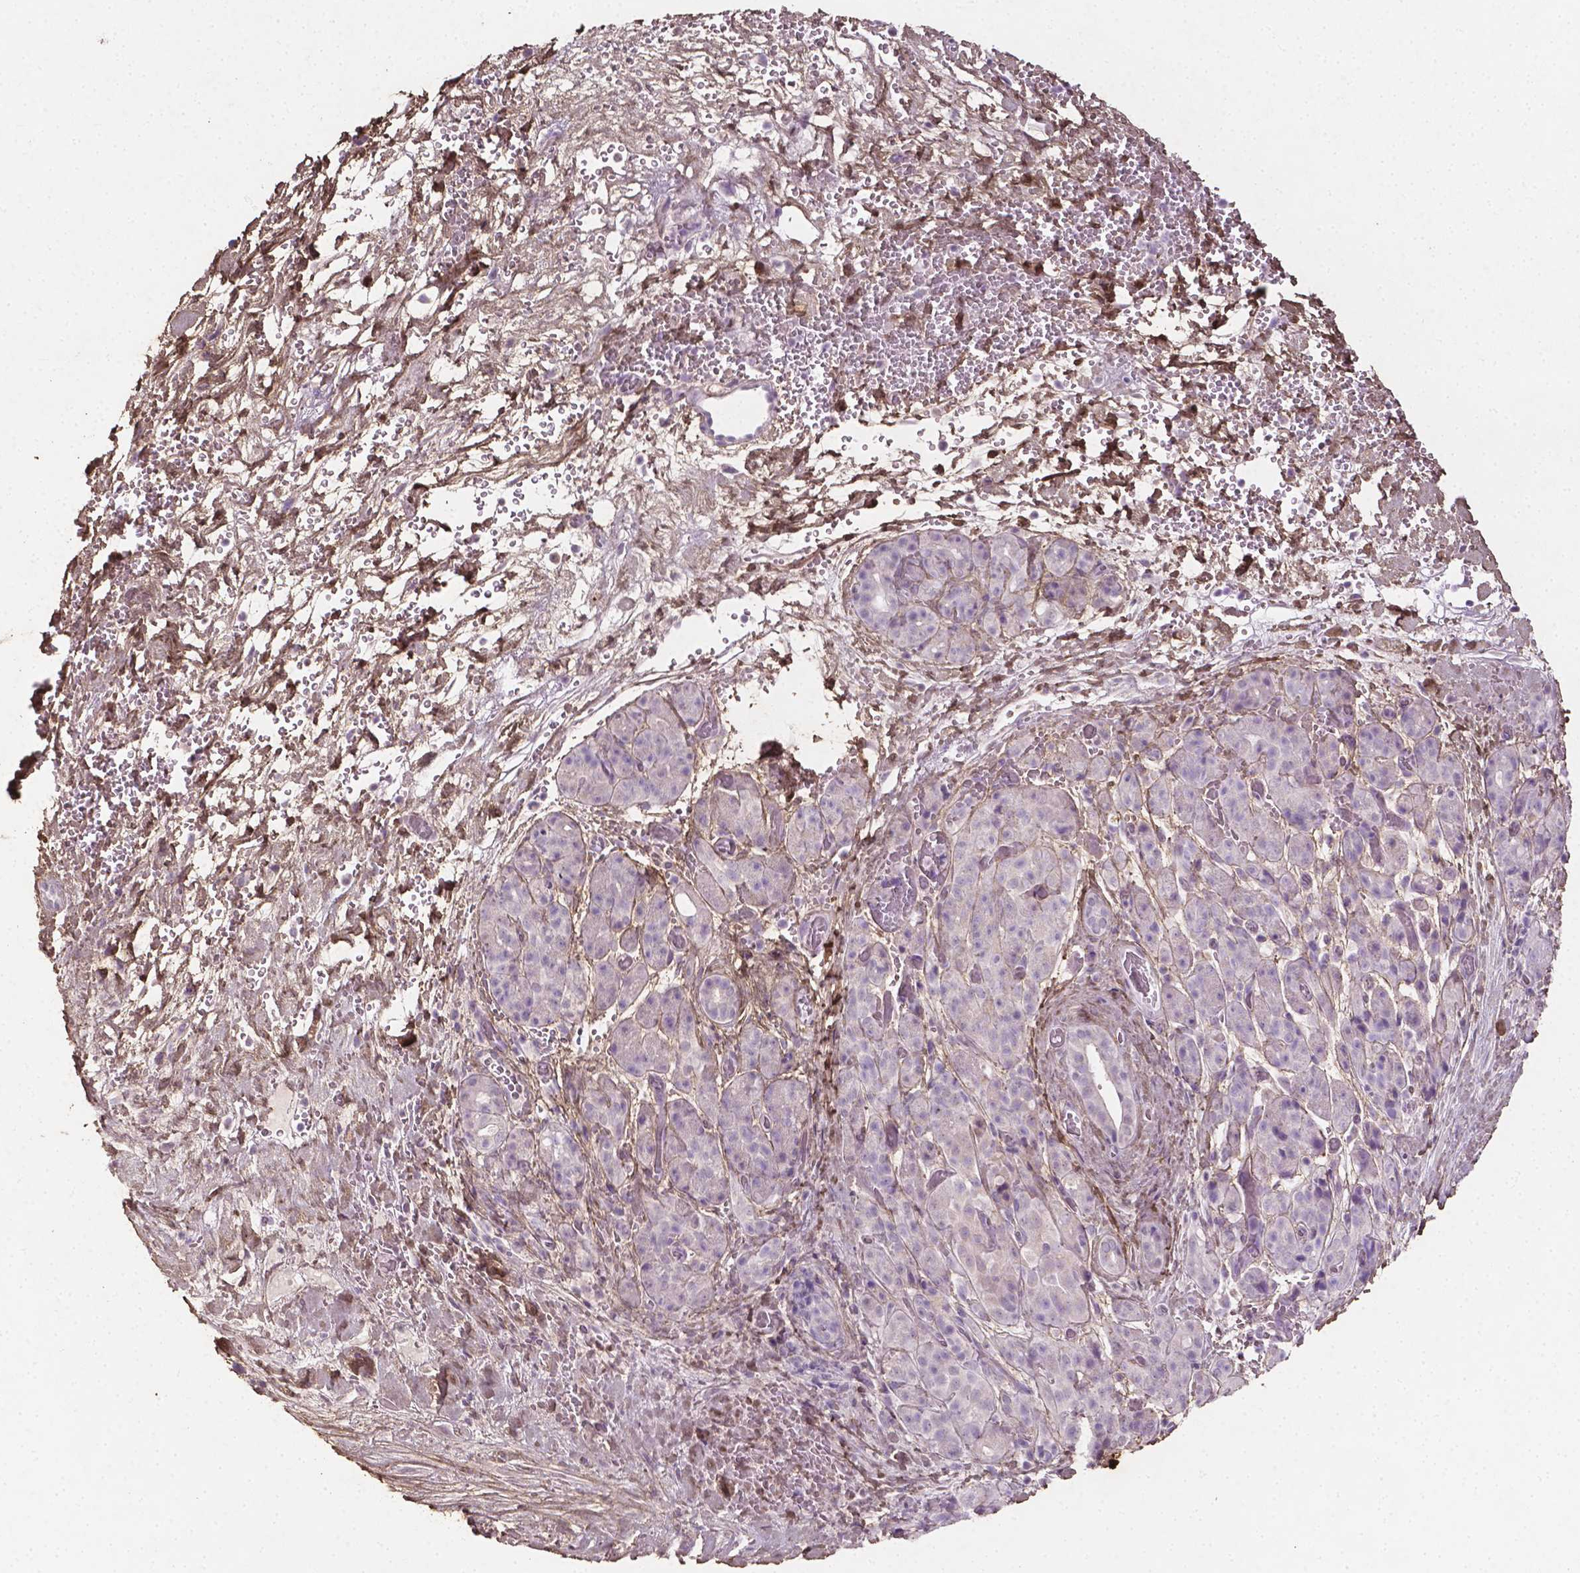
{"staining": {"intensity": "negative", "quantity": "none", "location": "none"}, "tissue": "pancreatic cancer", "cell_type": "Tumor cells", "image_type": "cancer", "snomed": [{"axis": "morphology", "description": "Adenocarcinoma, NOS"}, {"axis": "topography", "description": "Pancreas"}], "caption": "Human pancreatic cancer stained for a protein using immunohistochemistry demonstrates no positivity in tumor cells.", "gene": "DLG2", "patient": {"sex": "male", "age": 44}}